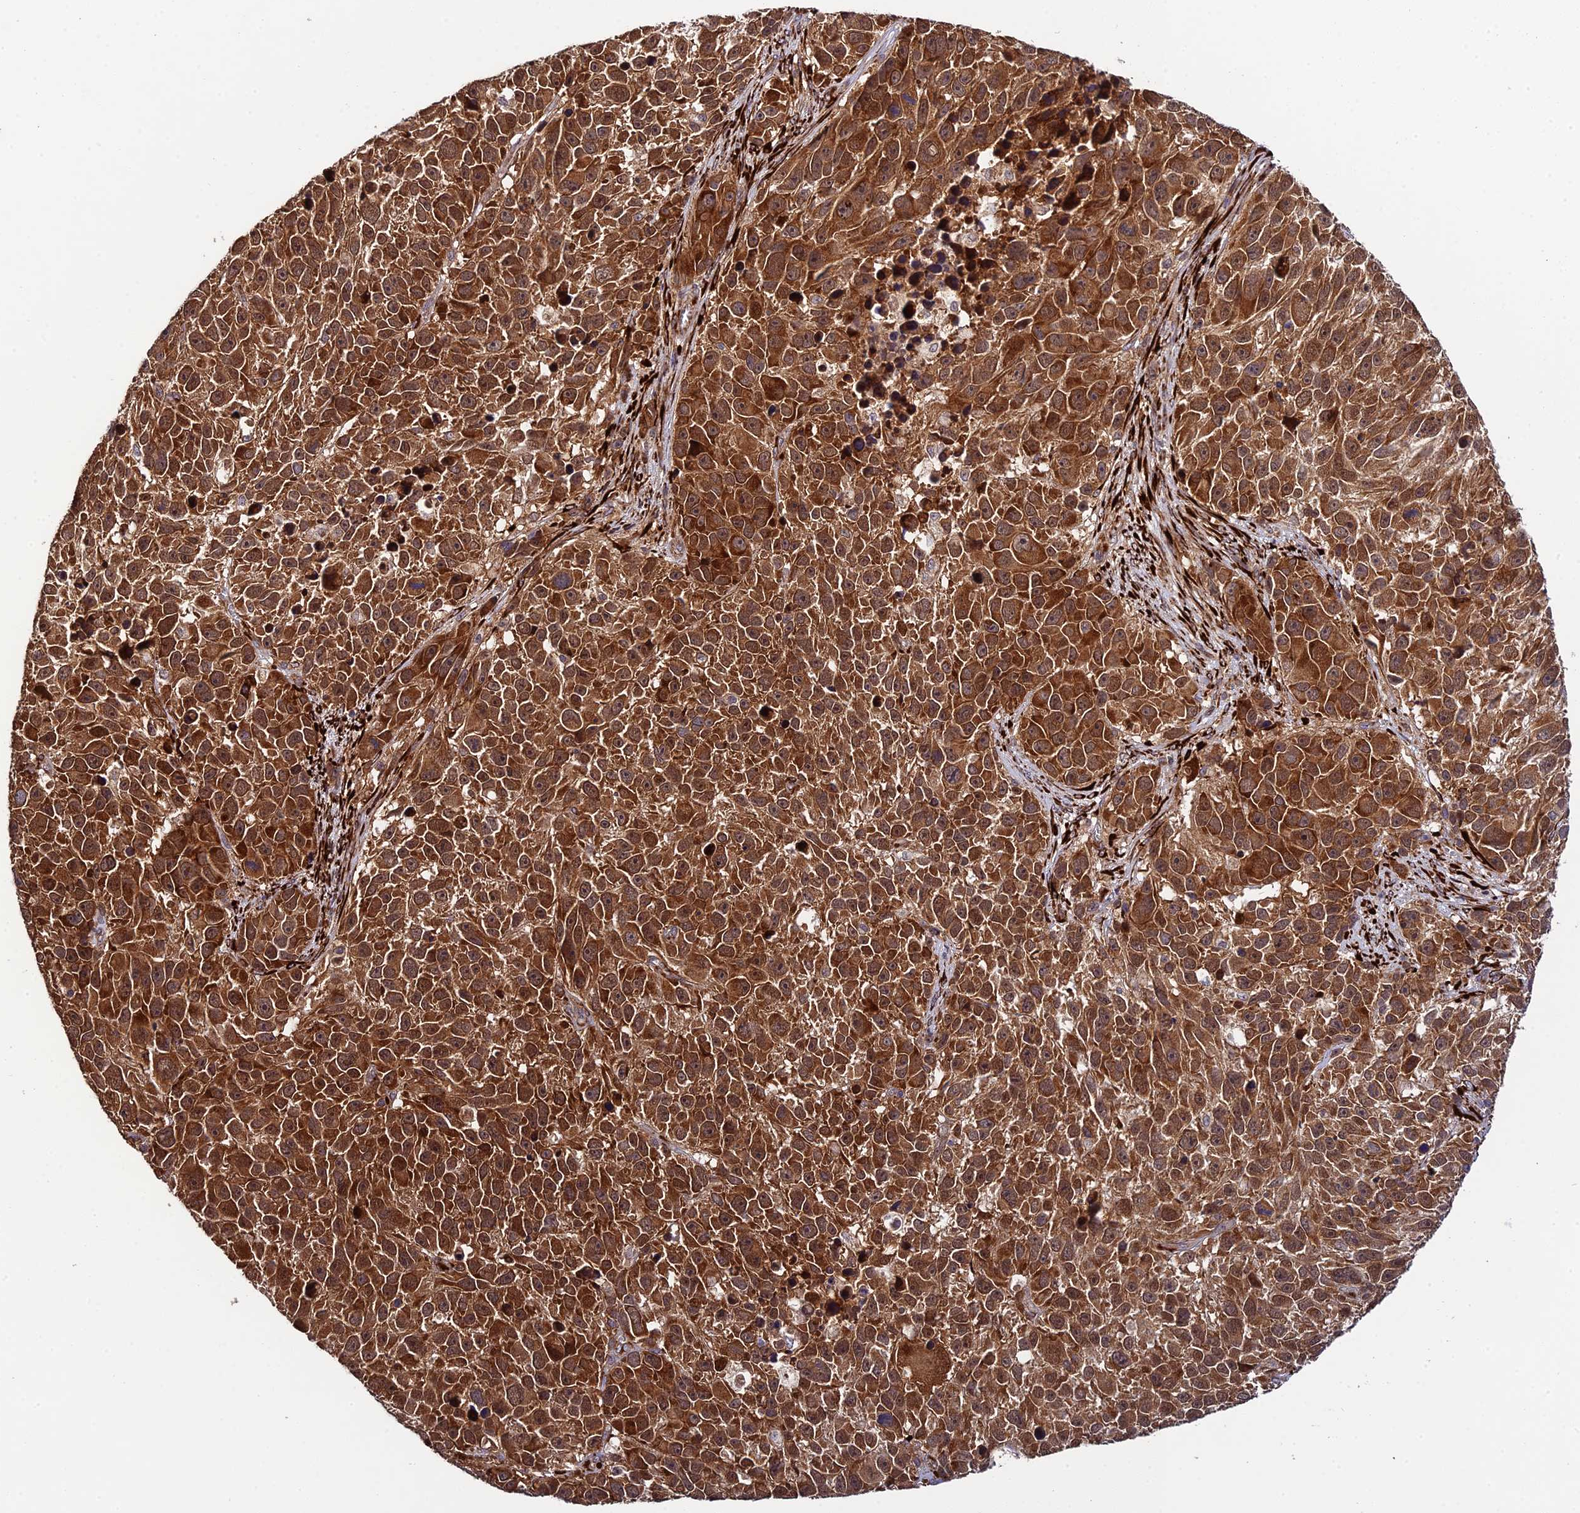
{"staining": {"intensity": "strong", "quantity": ">75%", "location": "cytoplasmic/membranous"}, "tissue": "melanoma", "cell_type": "Tumor cells", "image_type": "cancer", "snomed": [{"axis": "morphology", "description": "Malignant melanoma, NOS"}, {"axis": "topography", "description": "Skin"}], "caption": "Immunohistochemical staining of human melanoma reveals strong cytoplasmic/membranous protein positivity in about >75% of tumor cells.", "gene": "P3H3", "patient": {"sex": "male", "age": 84}}